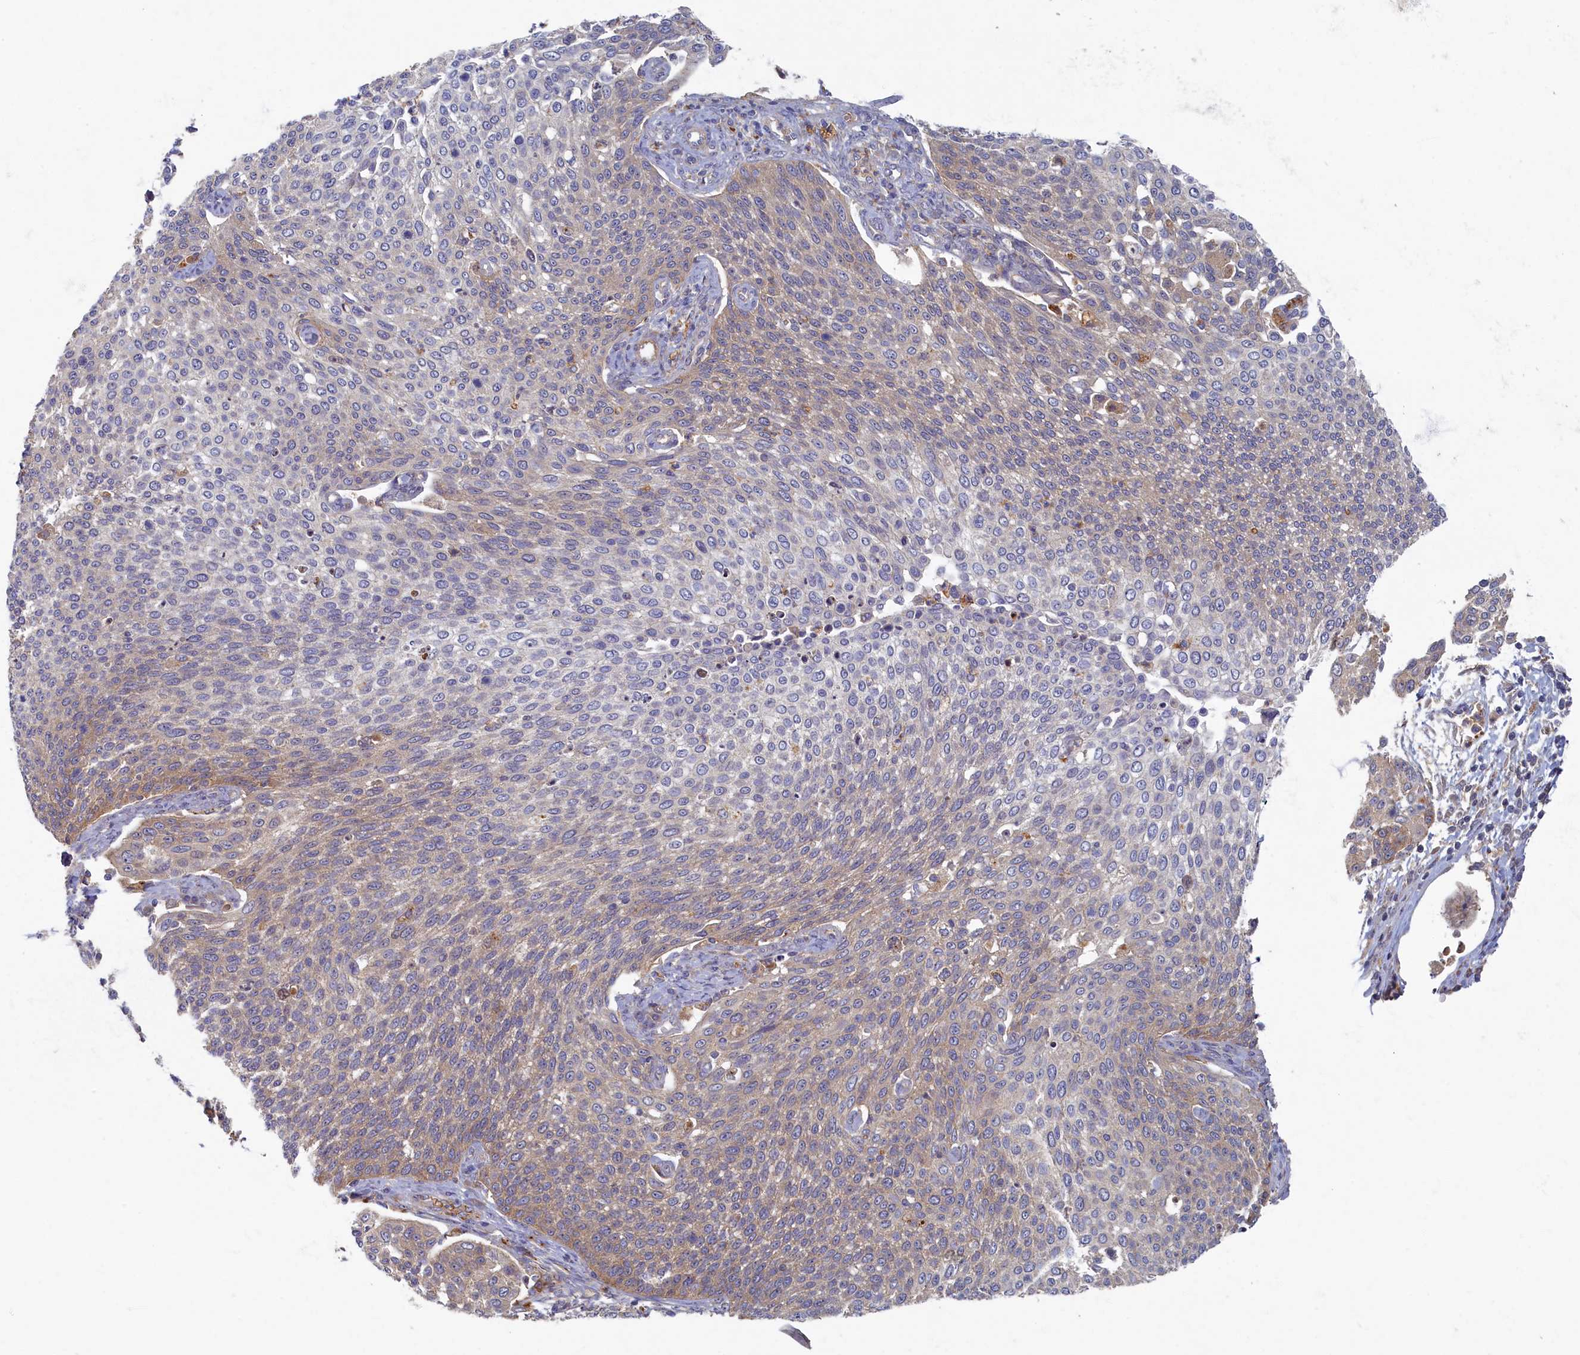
{"staining": {"intensity": "weak", "quantity": "25%-75%", "location": "cytoplasmic/membranous"}, "tissue": "cervical cancer", "cell_type": "Tumor cells", "image_type": "cancer", "snomed": [{"axis": "morphology", "description": "Squamous cell carcinoma, NOS"}, {"axis": "topography", "description": "Cervix"}], "caption": "Weak cytoplasmic/membranous protein staining is seen in about 25%-75% of tumor cells in cervical cancer.", "gene": "PSMG2", "patient": {"sex": "female", "age": 34}}